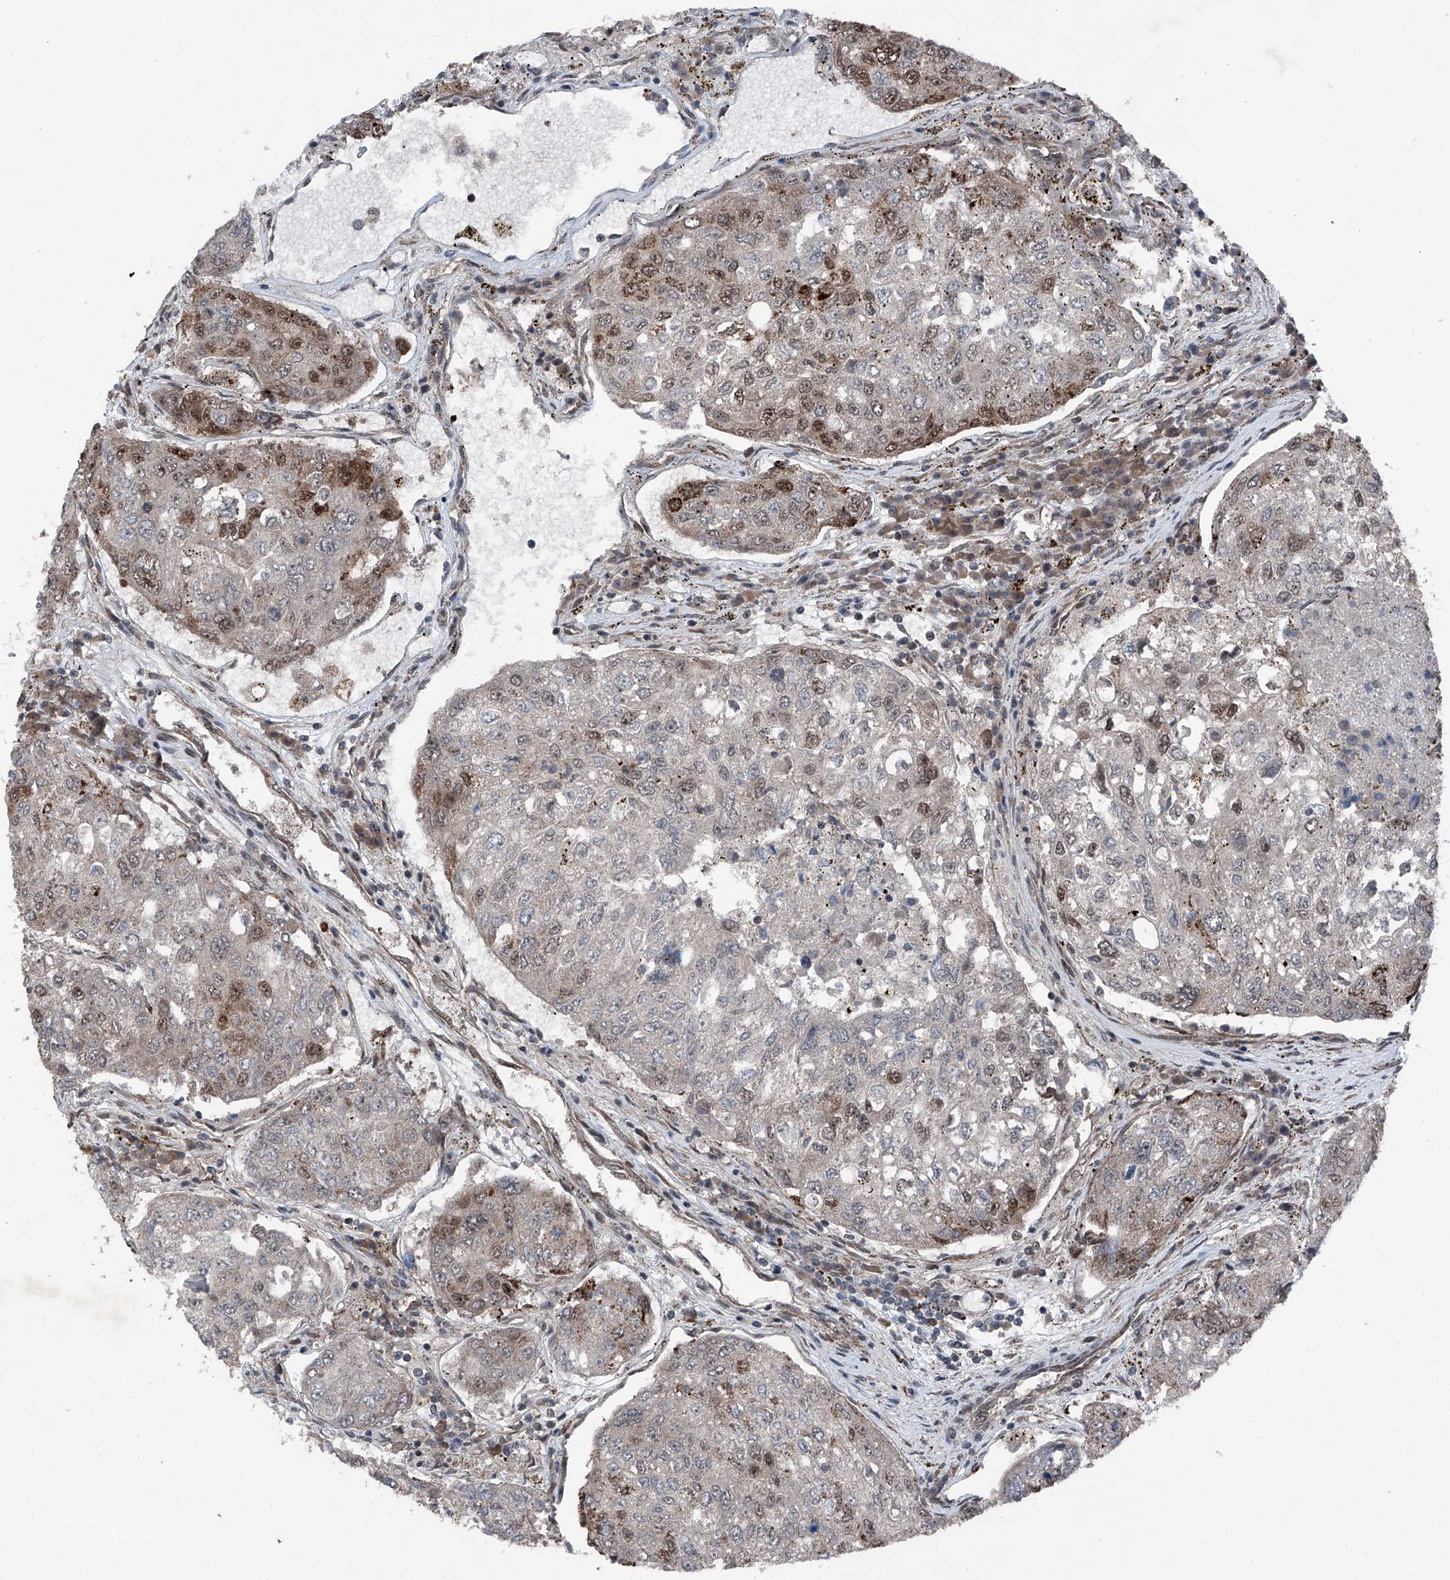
{"staining": {"intensity": "moderate", "quantity": "<25%", "location": "nuclear"}, "tissue": "urothelial cancer", "cell_type": "Tumor cells", "image_type": "cancer", "snomed": [{"axis": "morphology", "description": "Urothelial carcinoma, High grade"}, {"axis": "topography", "description": "Lymph node"}, {"axis": "topography", "description": "Urinary bladder"}], "caption": "Immunohistochemistry (DAB (3,3'-diaminobenzidine)) staining of urothelial cancer displays moderate nuclear protein positivity in about <25% of tumor cells.", "gene": "COA7", "patient": {"sex": "male", "age": 51}}